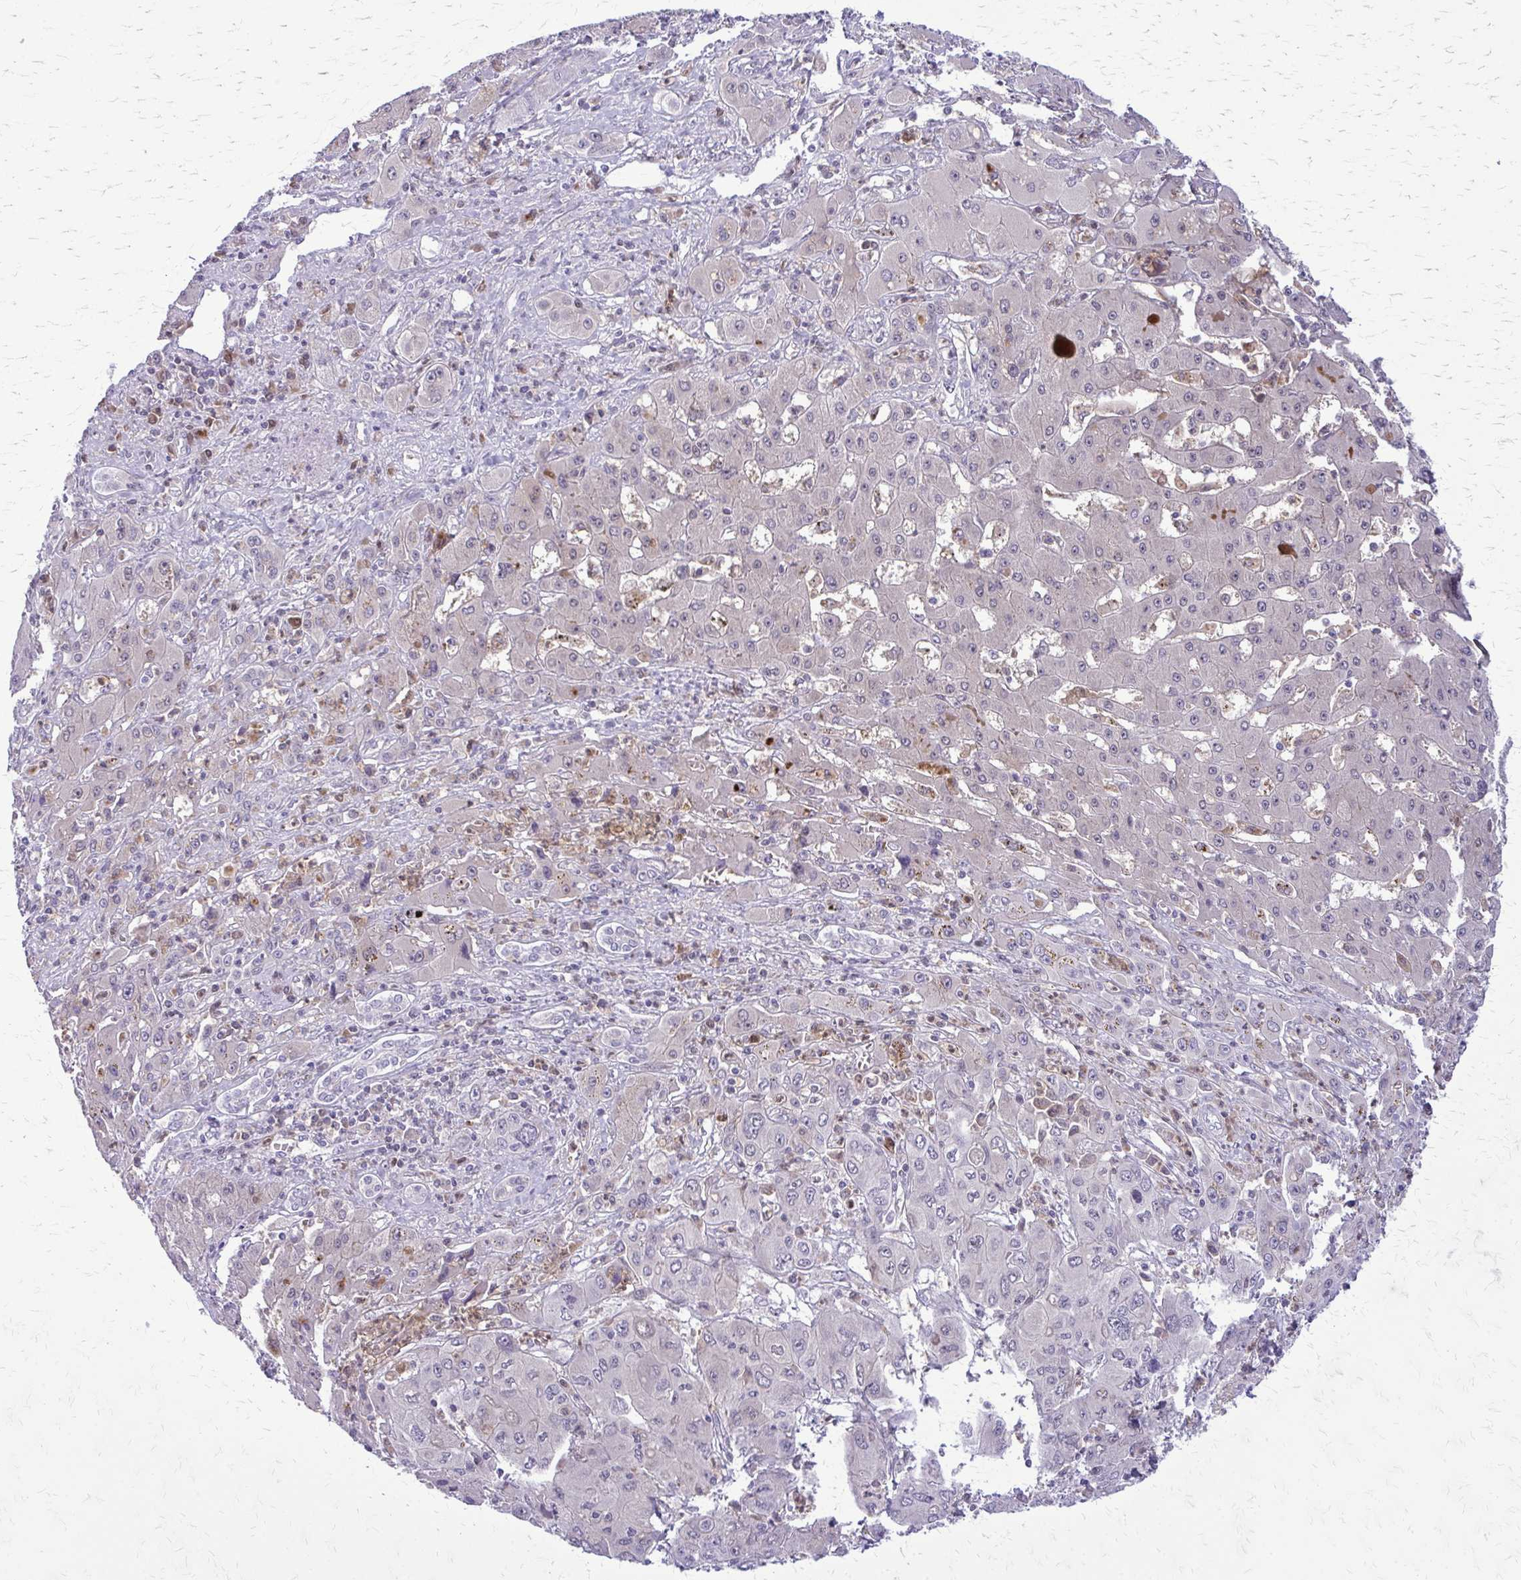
{"staining": {"intensity": "negative", "quantity": "none", "location": "none"}, "tissue": "liver cancer", "cell_type": "Tumor cells", "image_type": "cancer", "snomed": [{"axis": "morphology", "description": "Cholangiocarcinoma"}, {"axis": "topography", "description": "Liver"}], "caption": "Tumor cells show no significant protein expression in liver cancer. Nuclei are stained in blue.", "gene": "GLRX", "patient": {"sex": "male", "age": 67}}